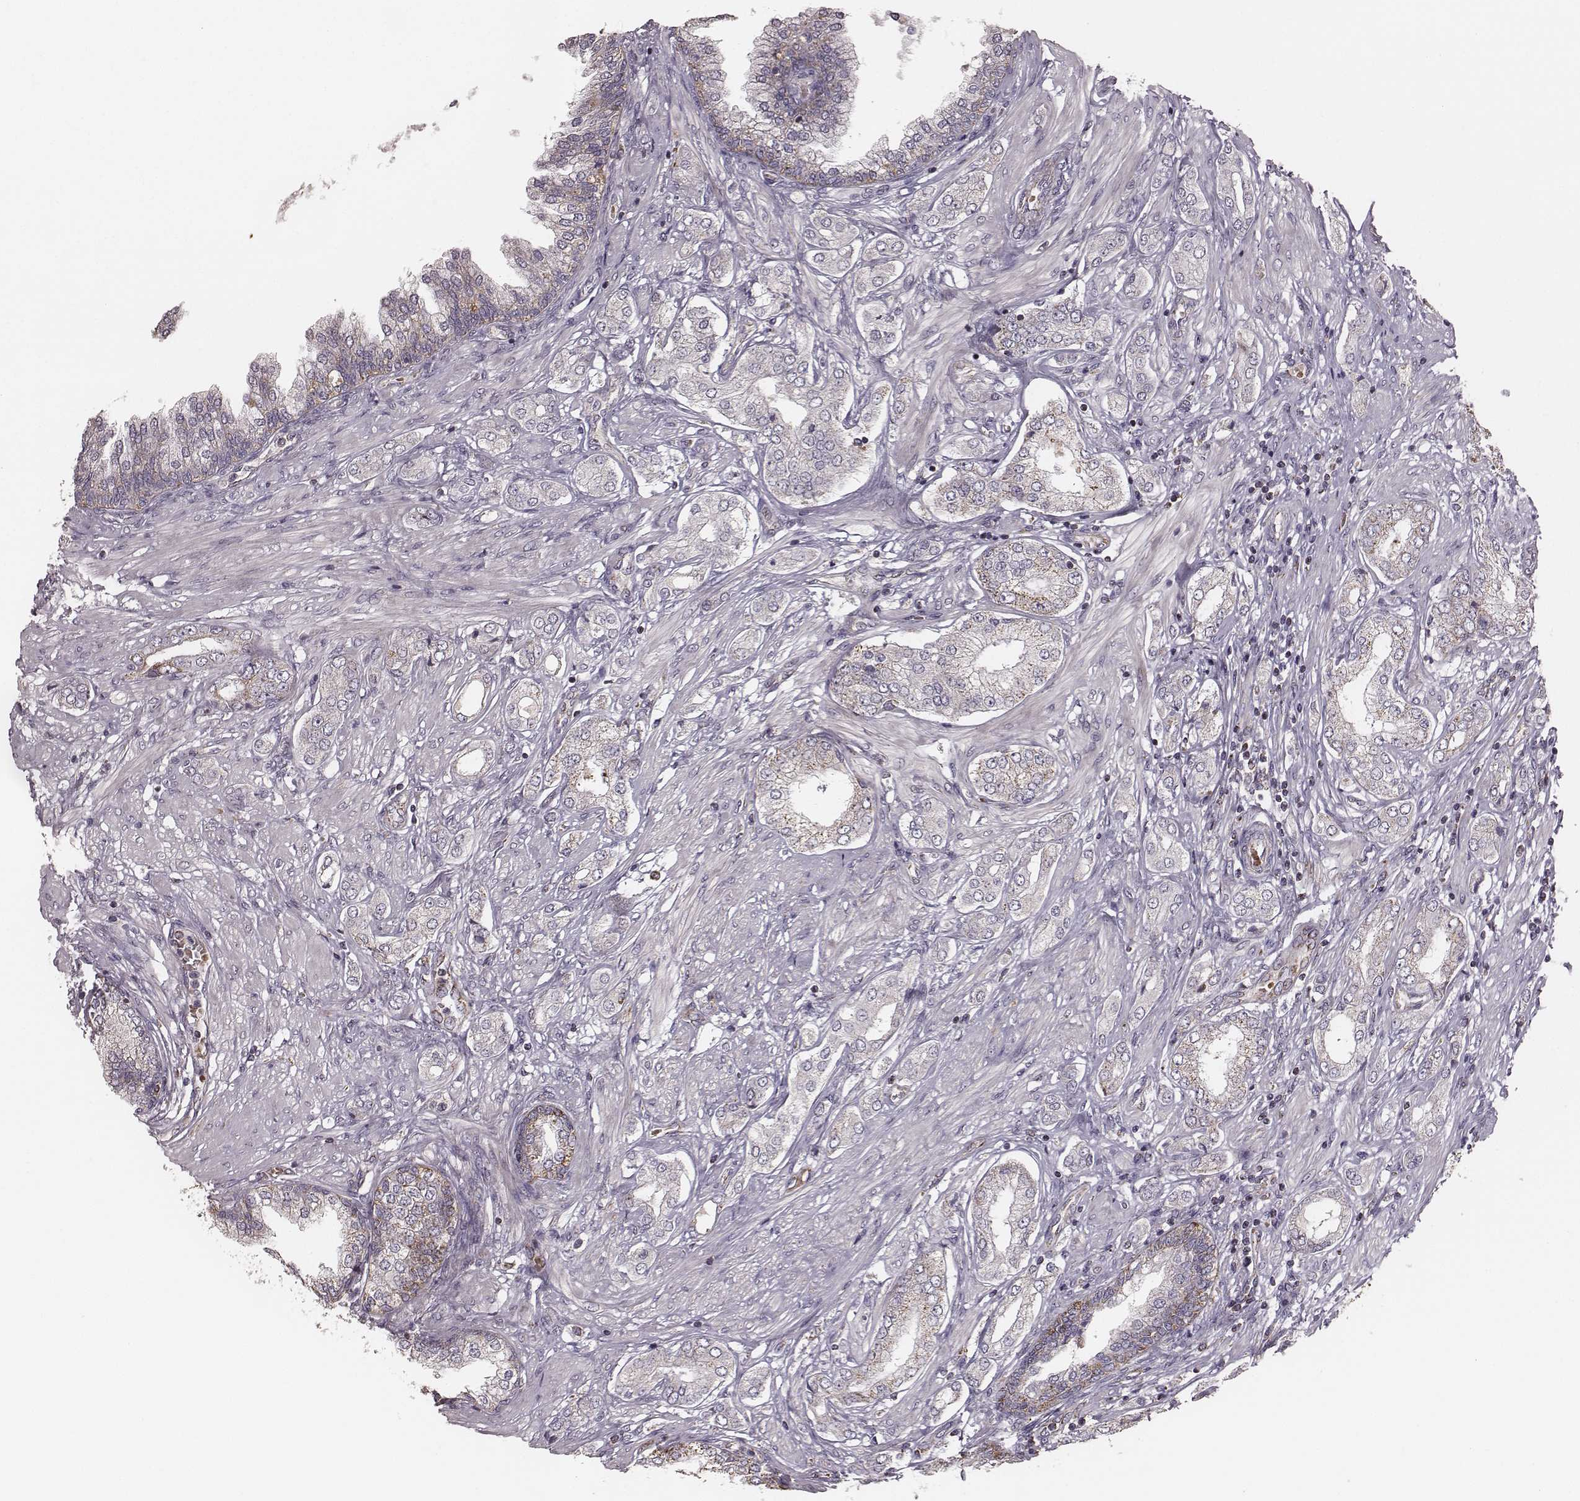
{"staining": {"intensity": "strong", "quantity": "25%-75%", "location": "cytoplasmic/membranous"}, "tissue": "prostate cancer", "cell_type": "Tumor cells", "image_type": "cancer", "snomed": [{"axis": "morphology", "description": "Adenocarcinoma, NOS"}, {"axis": "topography", "description": "Prostate"}], "caption": "Prostate adenocarcinoma stained with a protein marker exhibits strong staining in tumor cells.", "gene": "TUFM", "patient": {"sex": "male", "age": 63}}